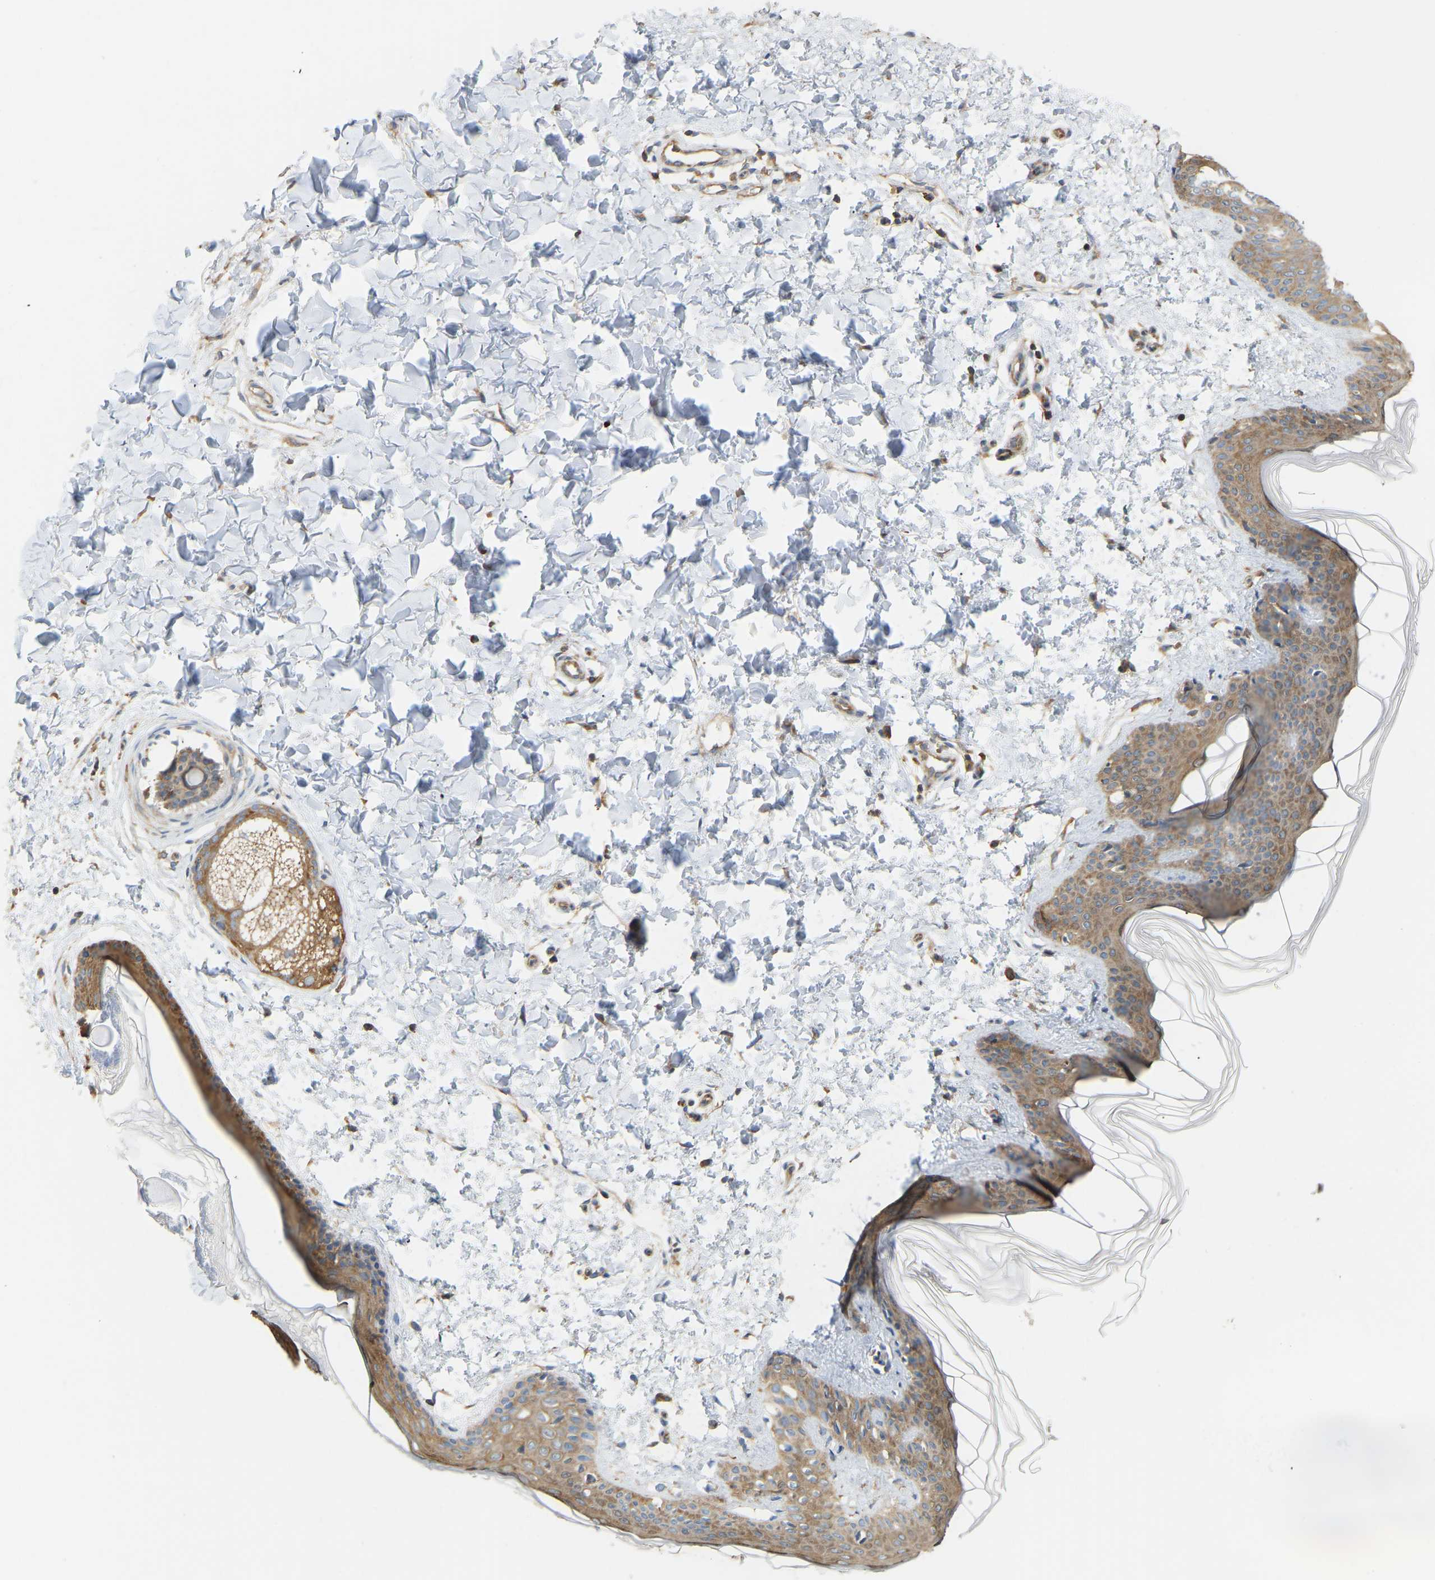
{"staining": {"intensity": "moderate", "quantity": ">75%", "location": "cytoplasmic/membranous"}, "tissue": "skin", "cell_type": "Fibroblasts", "image_type": "normal", "snomed": [{"axis": "morphology", "description": "Normal tissue, NOS"}, {"axis": "topography", "description": "Skin"}], "caption": "Moderate cytoplasmic/membranous expression is present in approximately >75% of fibroblasts in benign skin. The staining is performed using DAB brown chromogen to label protein expression. The nuclei are counter-stained blue using hematoxylin.", "gene": "RPS6KB2", "patient": {"sex": "female", "age": 17}}